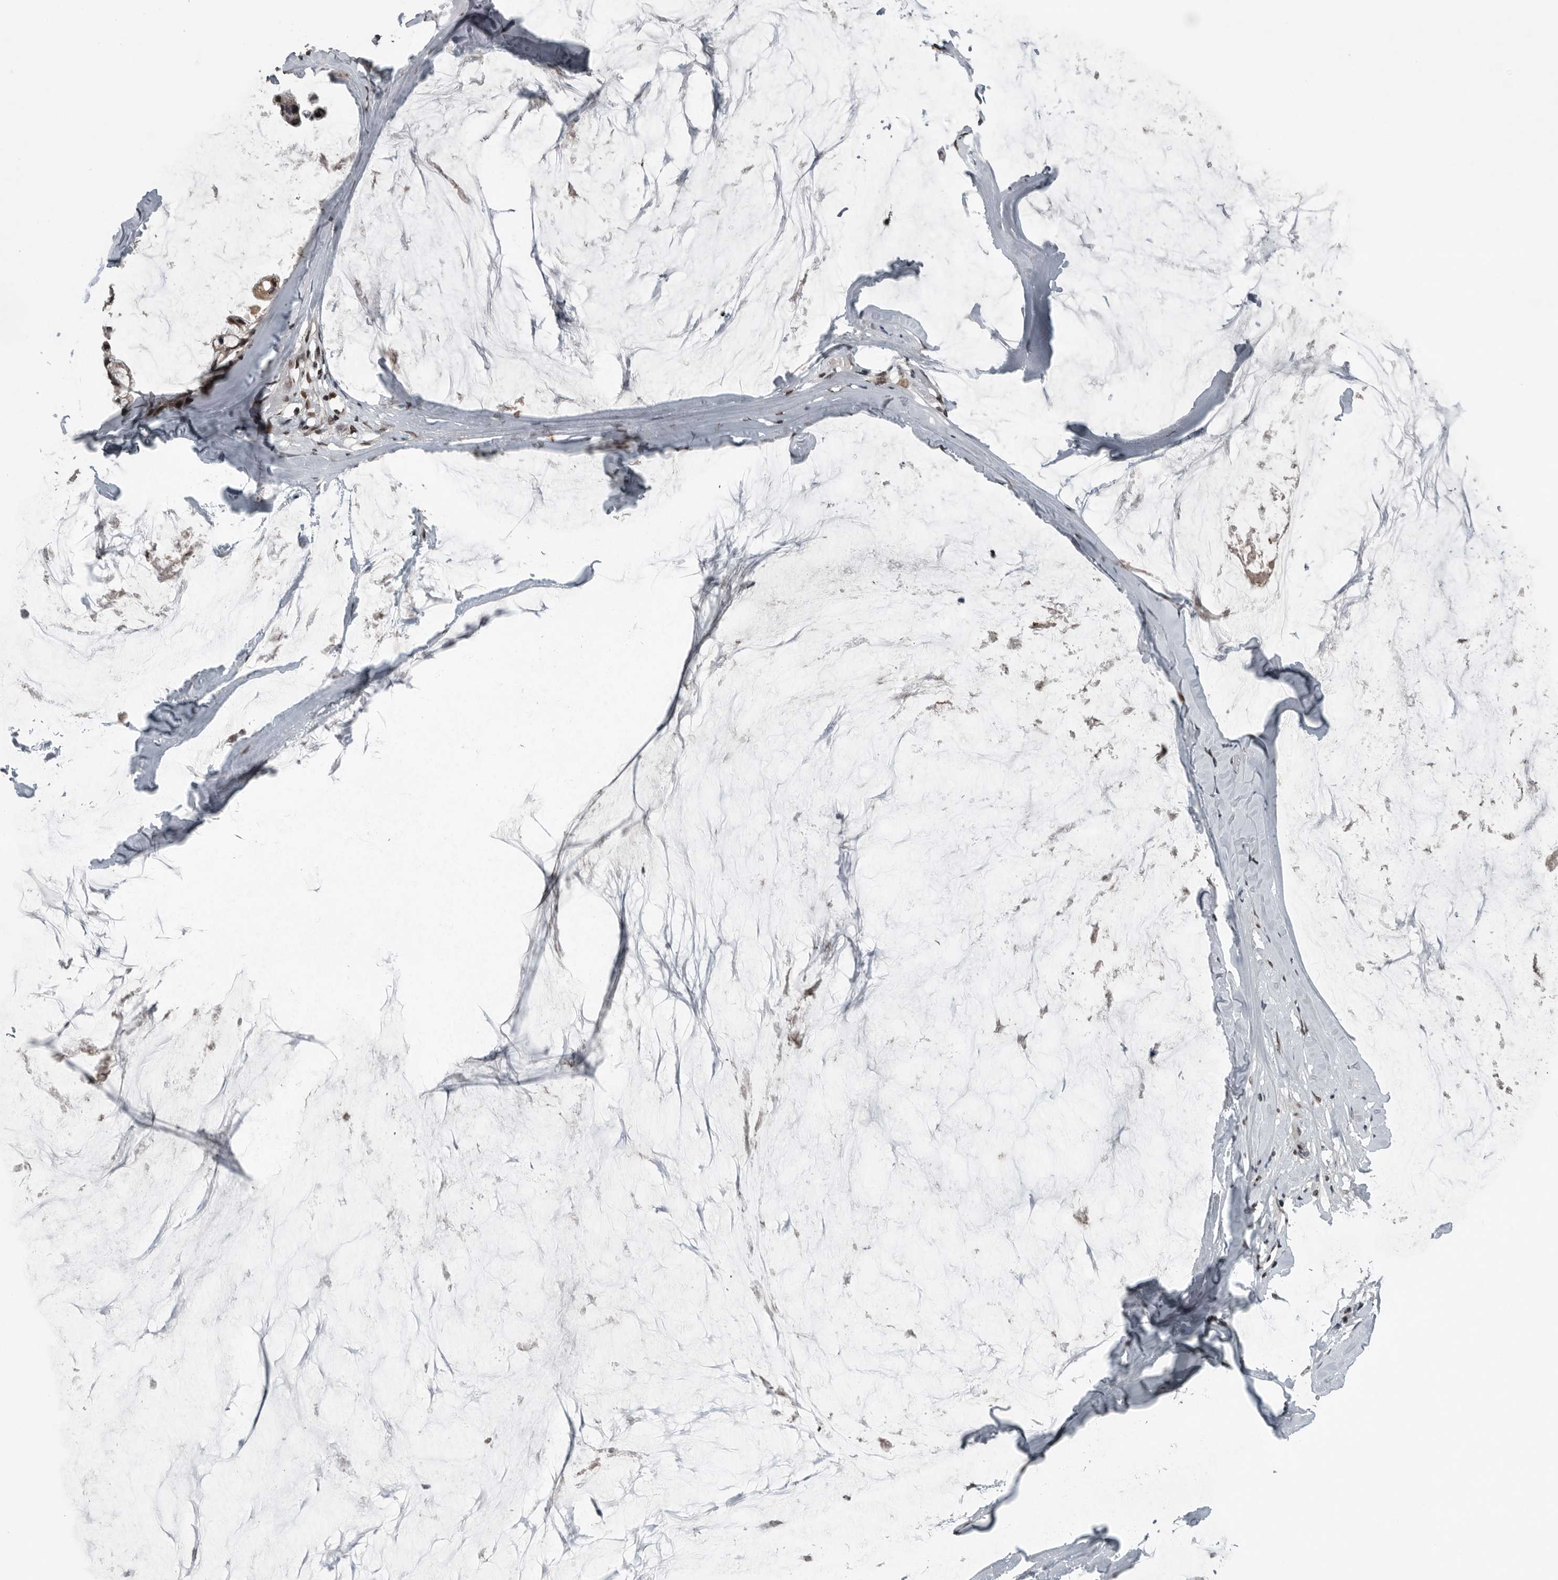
{"staining": {"intensity": "moderate", "quantity": ">75%", "location": "nuclear"}, "tissue": "ovarian cancer", "cell_type": "Tumor cells", "image_type": "cancer", "snomed": [{"axis": "morphology", "description": "Cystadenocarcinoma, mucinous, NOS"}, {"axis": "topography", "description": "Ovary"}], "caption": "High-power microscopy captured an immunohistochemistry (IHC) image of ovarian cancer (mucinous cystadenocarcinoma), revealing moderate nuclear positivity in approximately >75% of tumor cells.", "gene": "SENP7", "patient": {"sex": "female", "age": 39}}